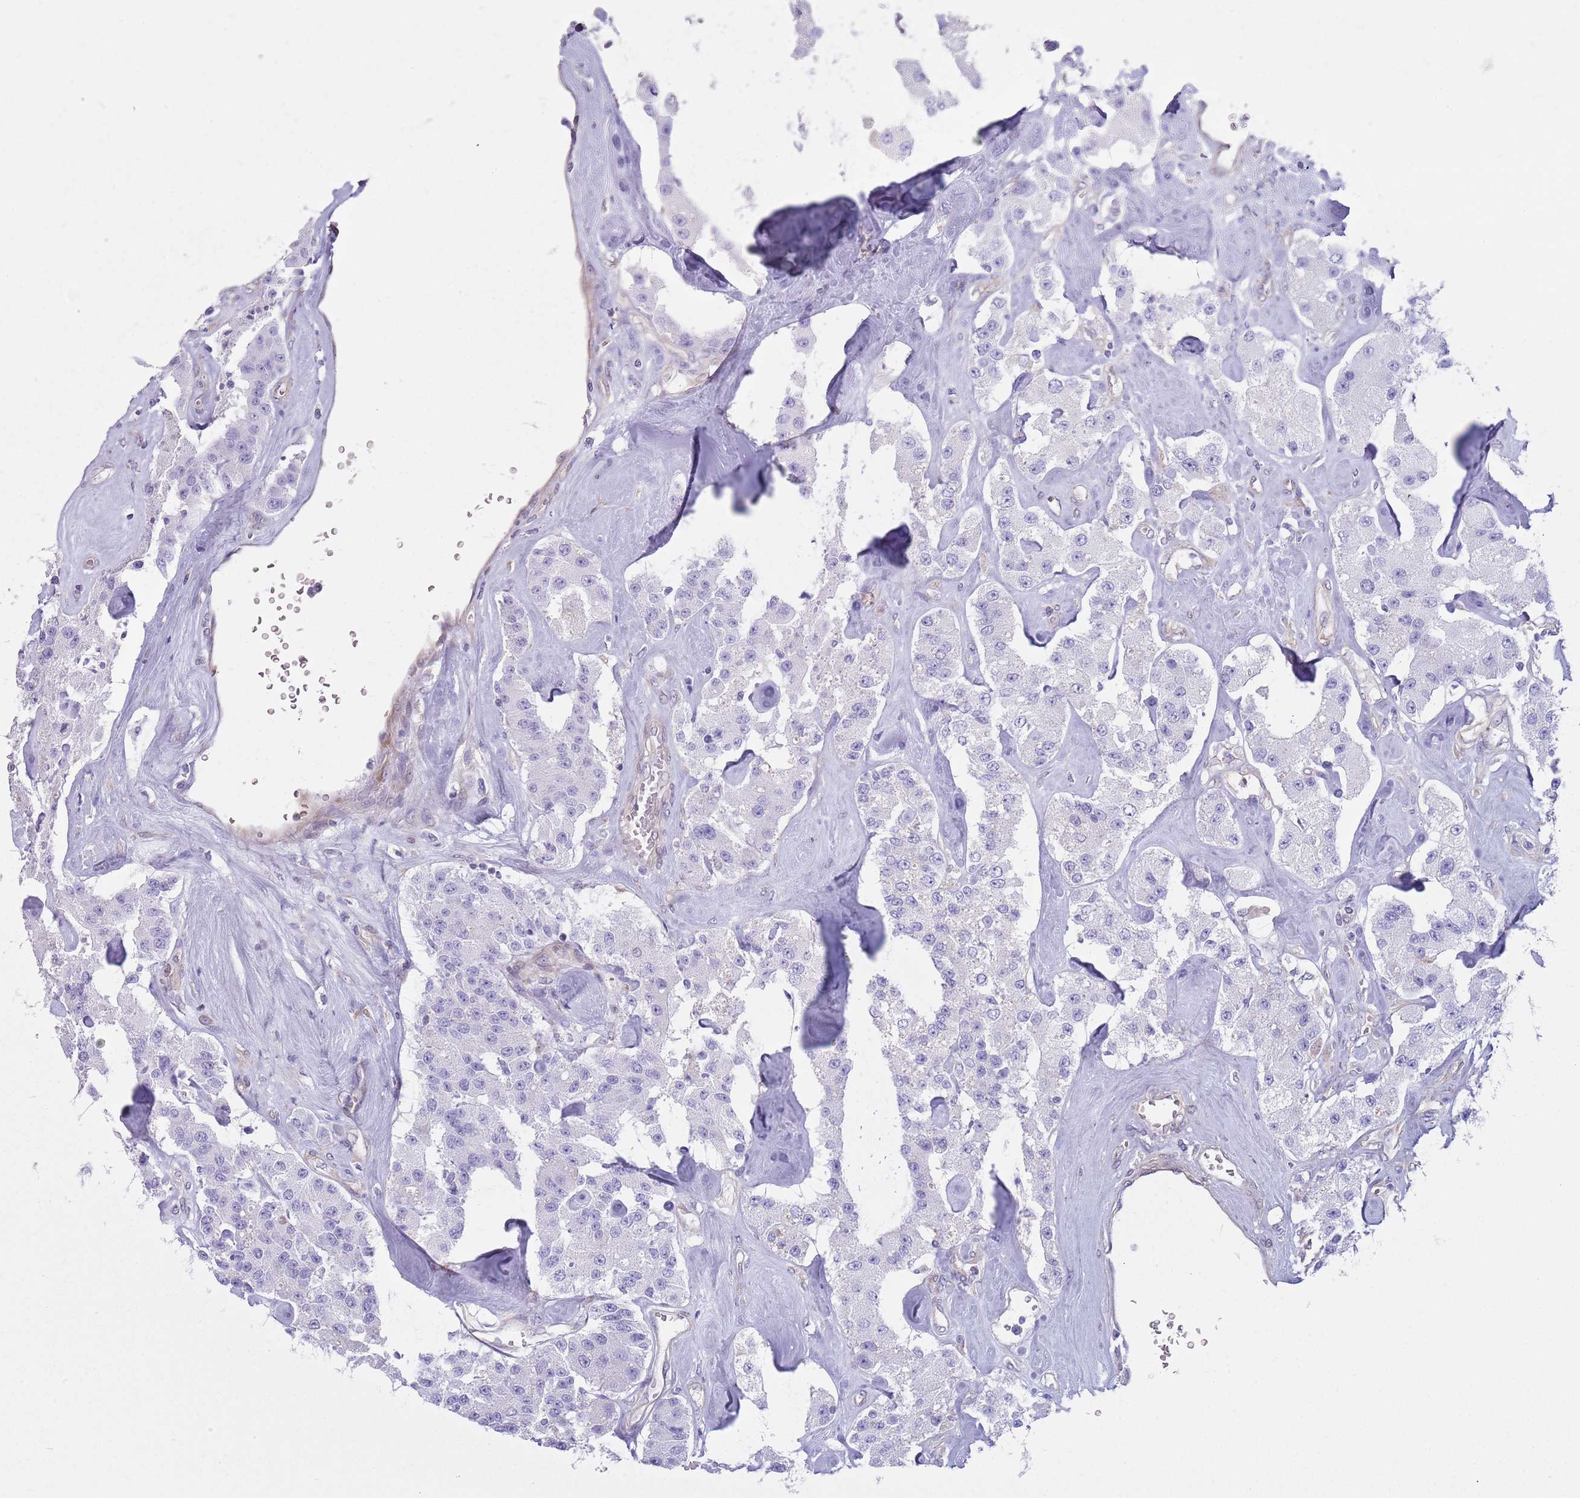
{"staining": {"intensity": "negative", "quantity": "none", "location": "none"}, "tissue": "carcinoid", "cell_type": "Tumor cells", "image_type": "cancer", "snomed": [{"axis": "morphology", "description": "Carcinoid, malignant, NOS"}, {"axis": "topography", "description": "Pancreas"}], "caption": "Carcinoid stained for a protein using immunohistochemistry demonstrates no positivity tumor cells.", "gene": "RBP3", "patient": {"sex": "male", "age": 41}}